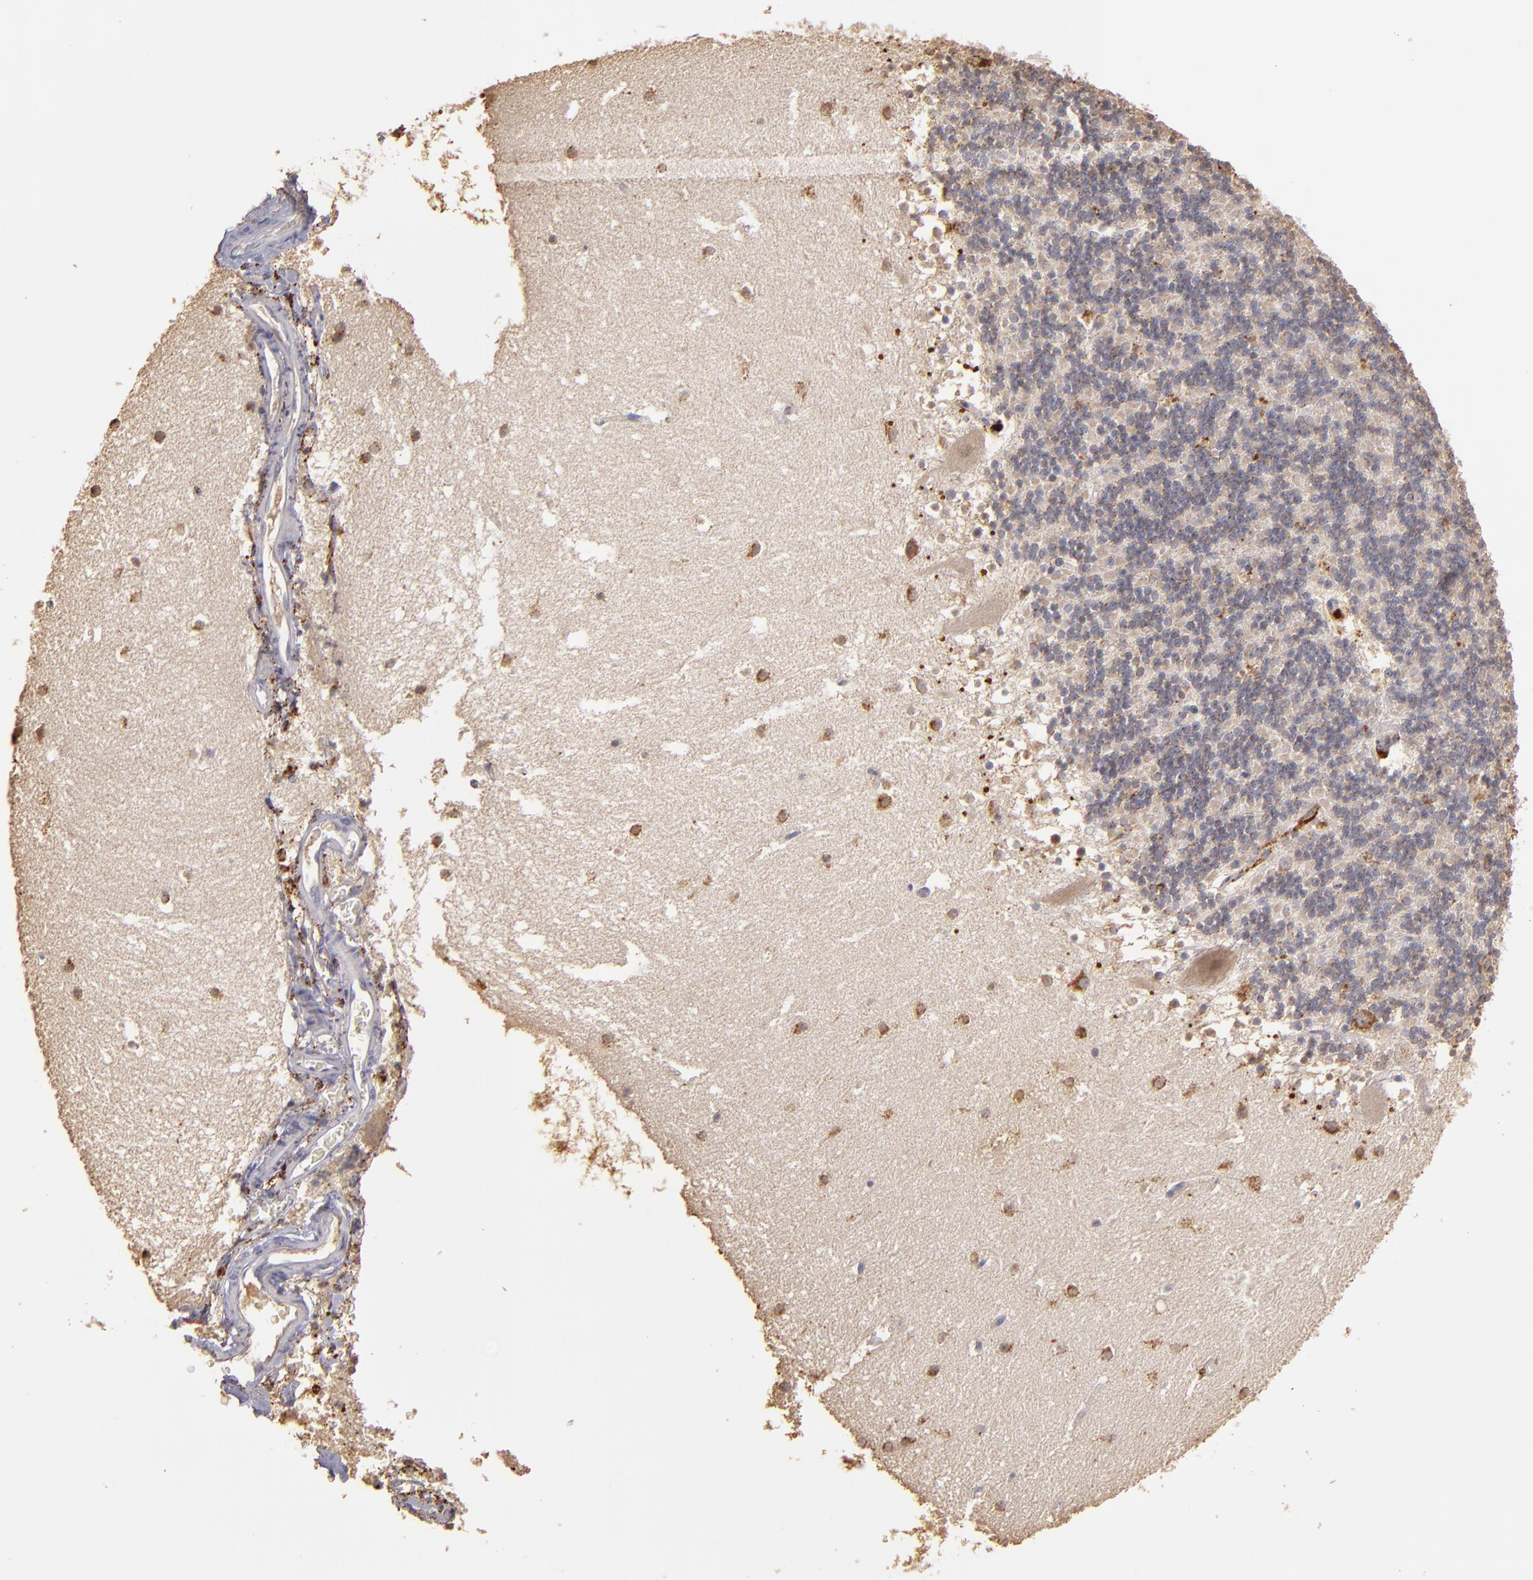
{"staining": {"intensity": "weak", "quantity": ">75%", "location": "cytoplasmic/membranous"}, "tissue": "cerebellum", "cell_type": "Cells in granular layer", "image_type": "normal", "snomed": [{"axis": "morphology", "description": "Normal tissue, NOS"}, {"axis": "topography", "description": "Cerebellum"}], "caption": "This is a micrograph of immunohistochemistry staining of normal cerebellum, which shows weak expression in the cytoplasmic/membranous of cells in granular layer.", "gene": "TRAF1", "patient": {"sex": "male", "age": 45}}